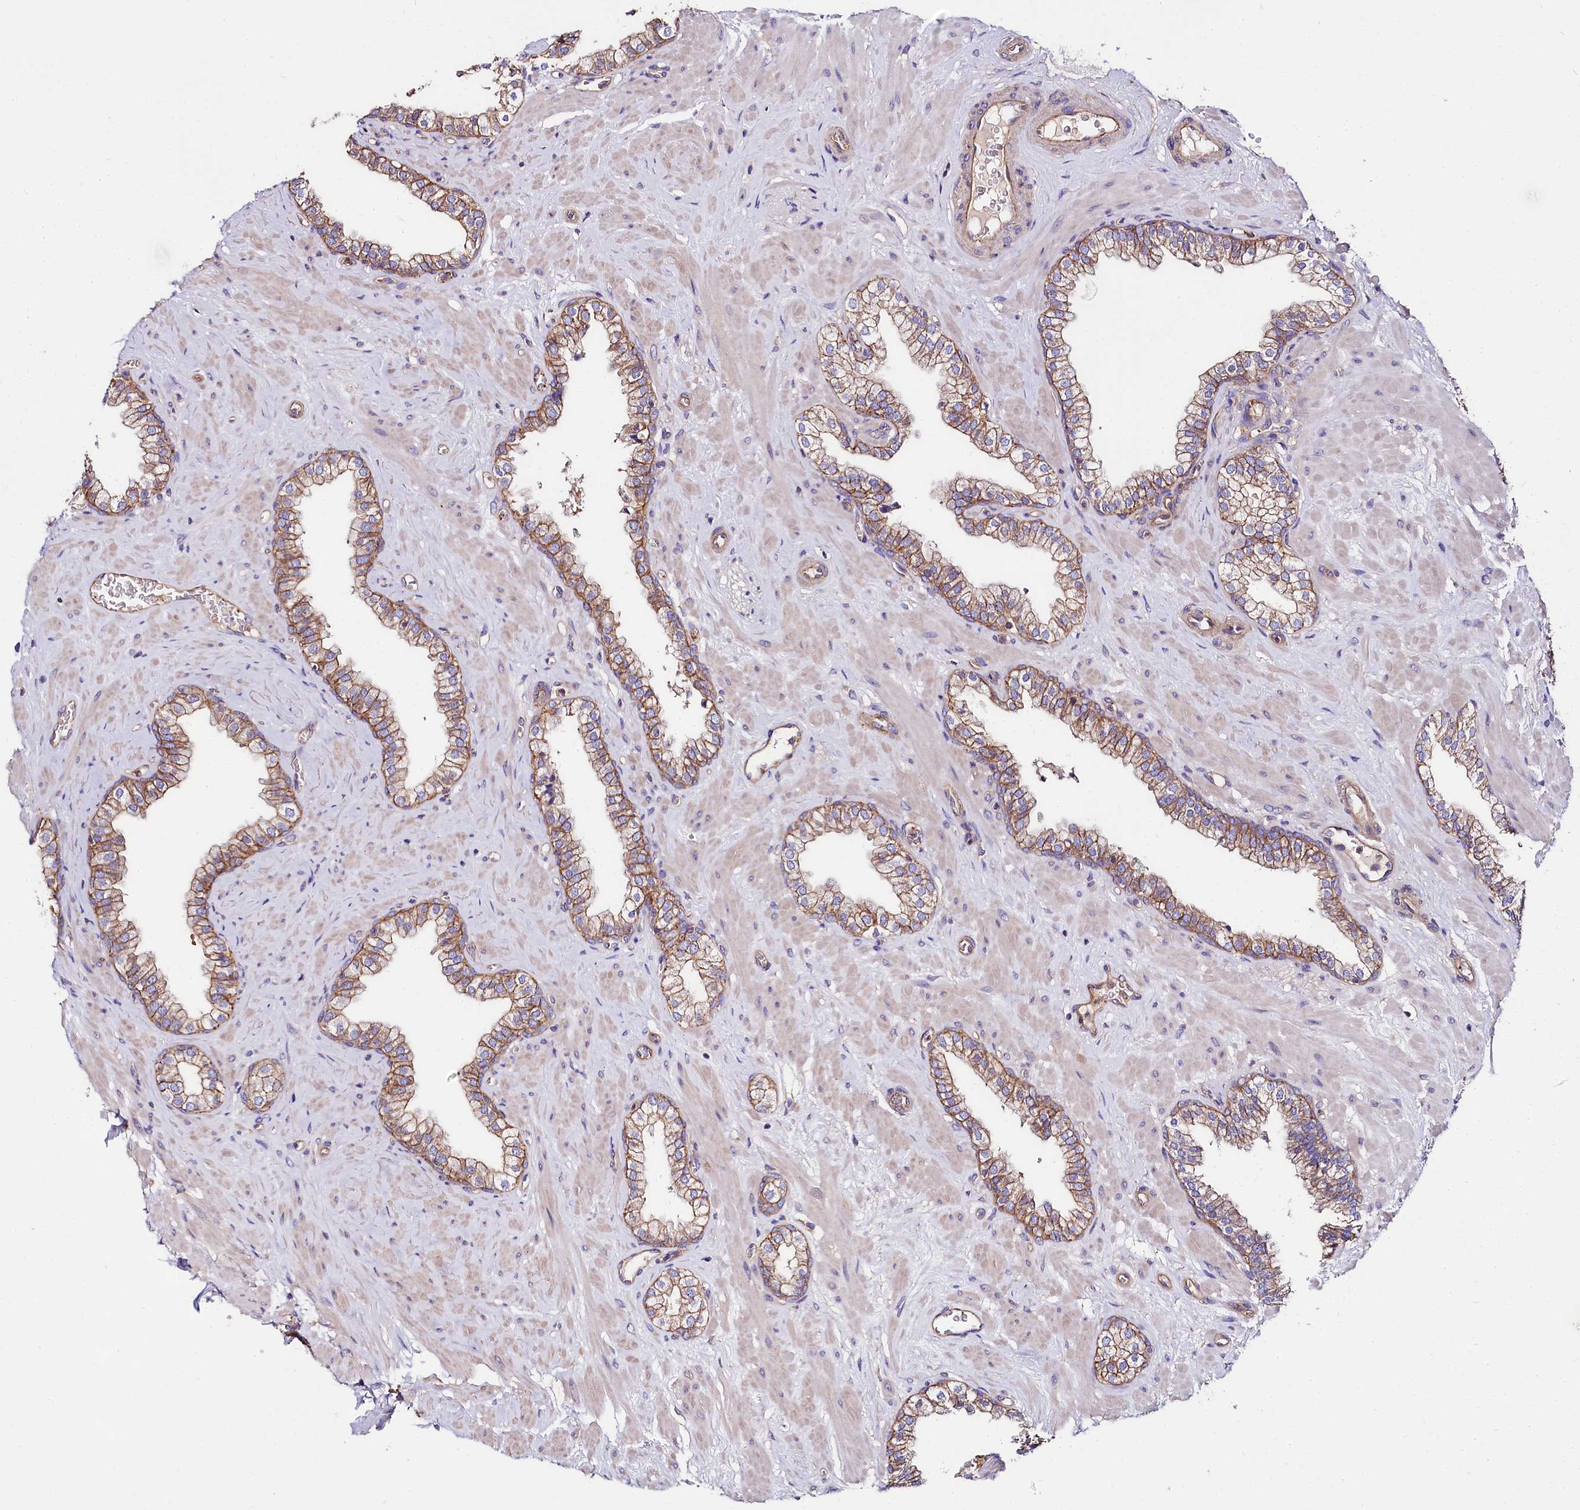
{"staining": {"intensity": "moderate", "quantity": ">75%", "location": "cytoplasmic/membranous"}, "tissue": "prostate", "cell_type": "Glandular cells", "image_type": "normal", "snomed": [{"axis": "morphology", "description": "Normal tissue, NOS"}, {"axis": "morphology", "description": "Urothelial carcinoma, Low grade"}, {"axis": "topography", "description": "Urinary bladder"}, {"axis": "topography", "description": "Prostate"}], "caption": "Immunohistochemistry (IHC) staining of benign prostate, which demonstrates medium levels of moderate cytoplasmic/membranous expression in about >75% of glandular cells indicating moderate cytoplasmic/membranous protein expression. The staining was performed using DAB (brown) for protein detection and nuclei were counterstained in hematoxylin (blue).", "gene": "FCHSD2", "patient": {"sex": "male", "age": 60}}